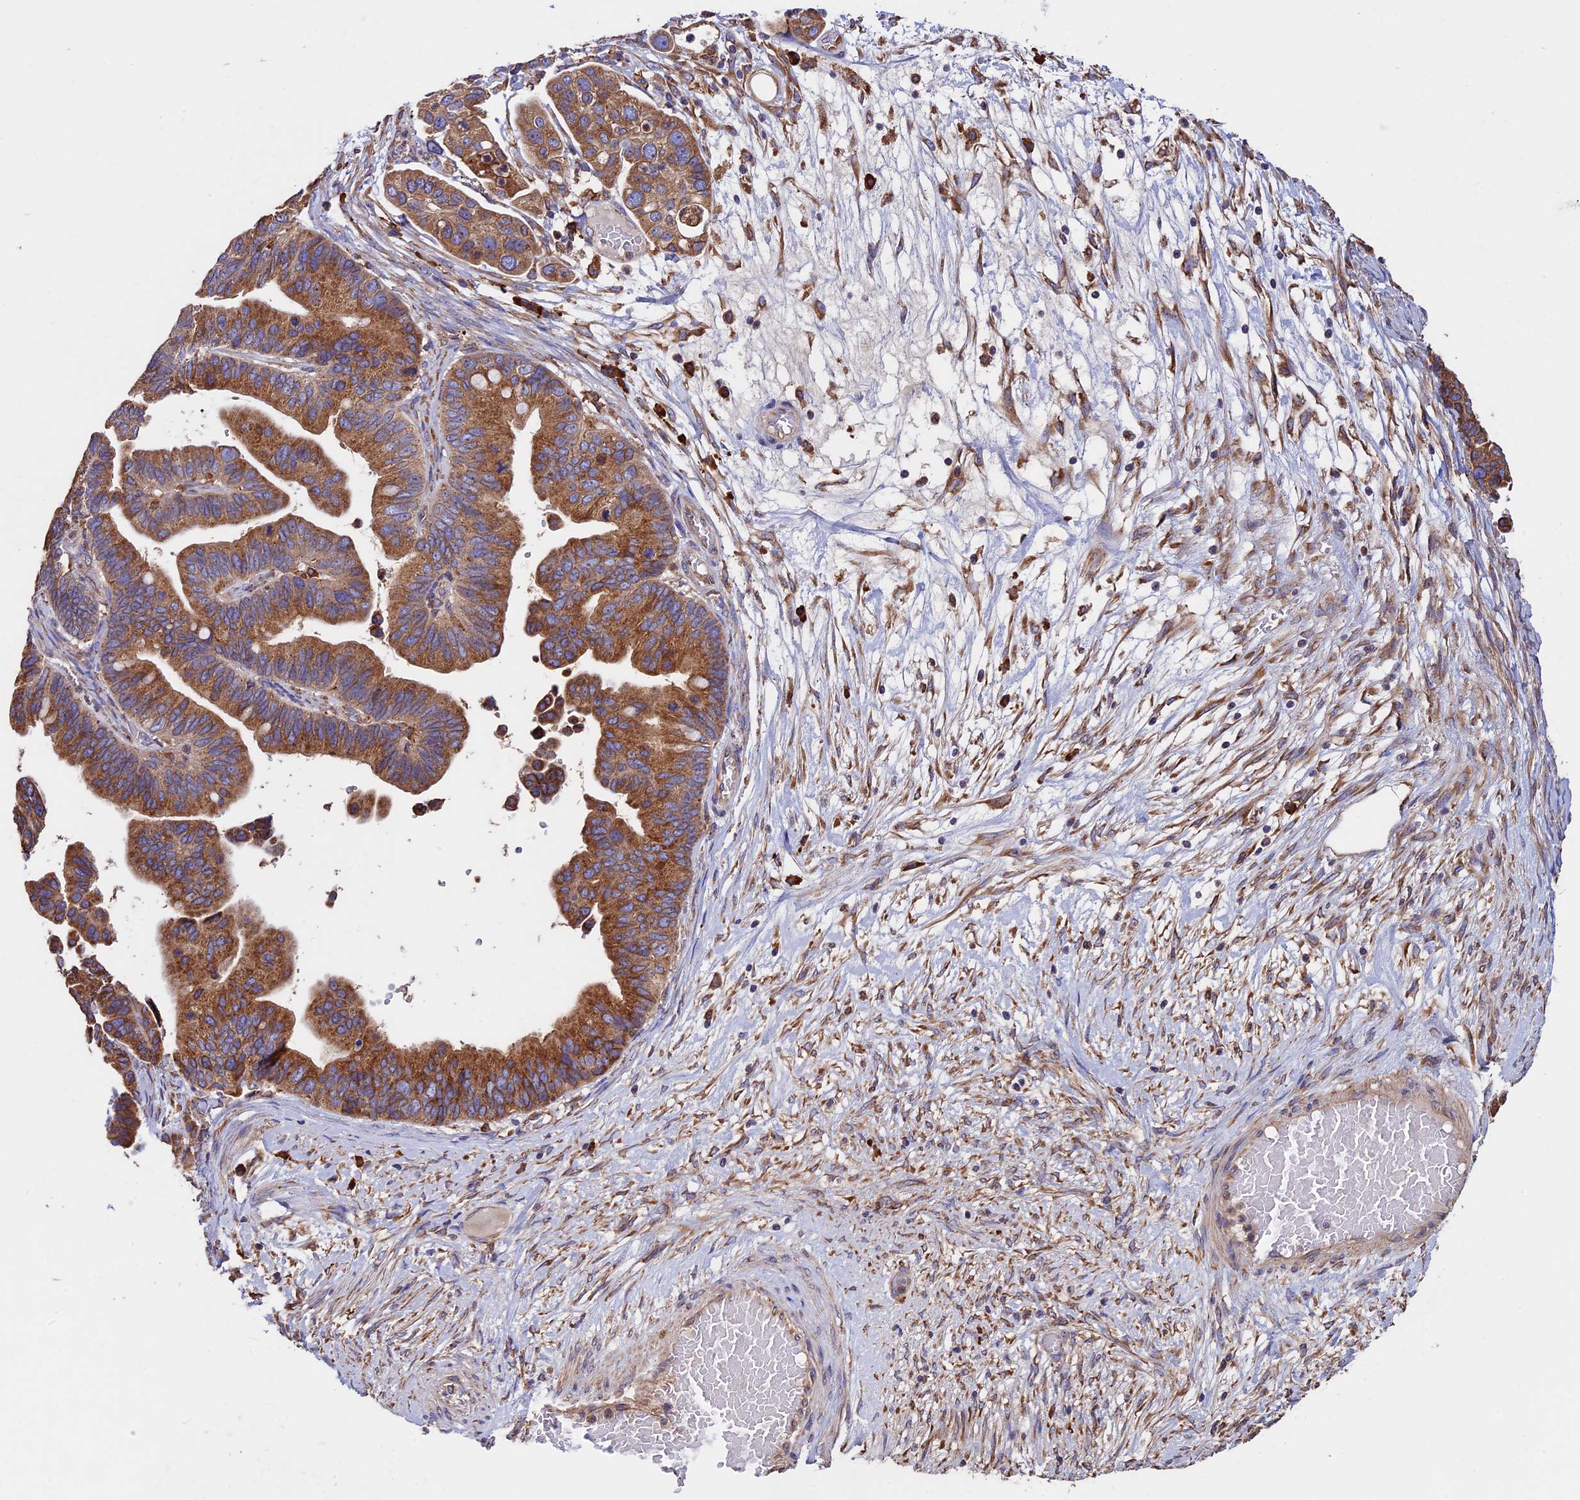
{"staining": {"intensity": "strong", "quantity": ">75%", "location": "cytoplasmic/membranous"}, "tissue": "ovarian cancer", "cell_type": "Tumor cells", "image_type": "cancer", "snomed": [{"axis": "morphology", "description": "Cystadenocarcinoma, serous, NOS"}, {"axis": "topography", "description": "Ovary"}], "caption": "Brown immunohistochemical staining in human ovarian serous cystadenocarcinoma reveals strong cytoplasmic/membranous expression in about >75% of tumor cells.", "gene": "BTBD3", "patient": {"sex": "female", "age": 56}}